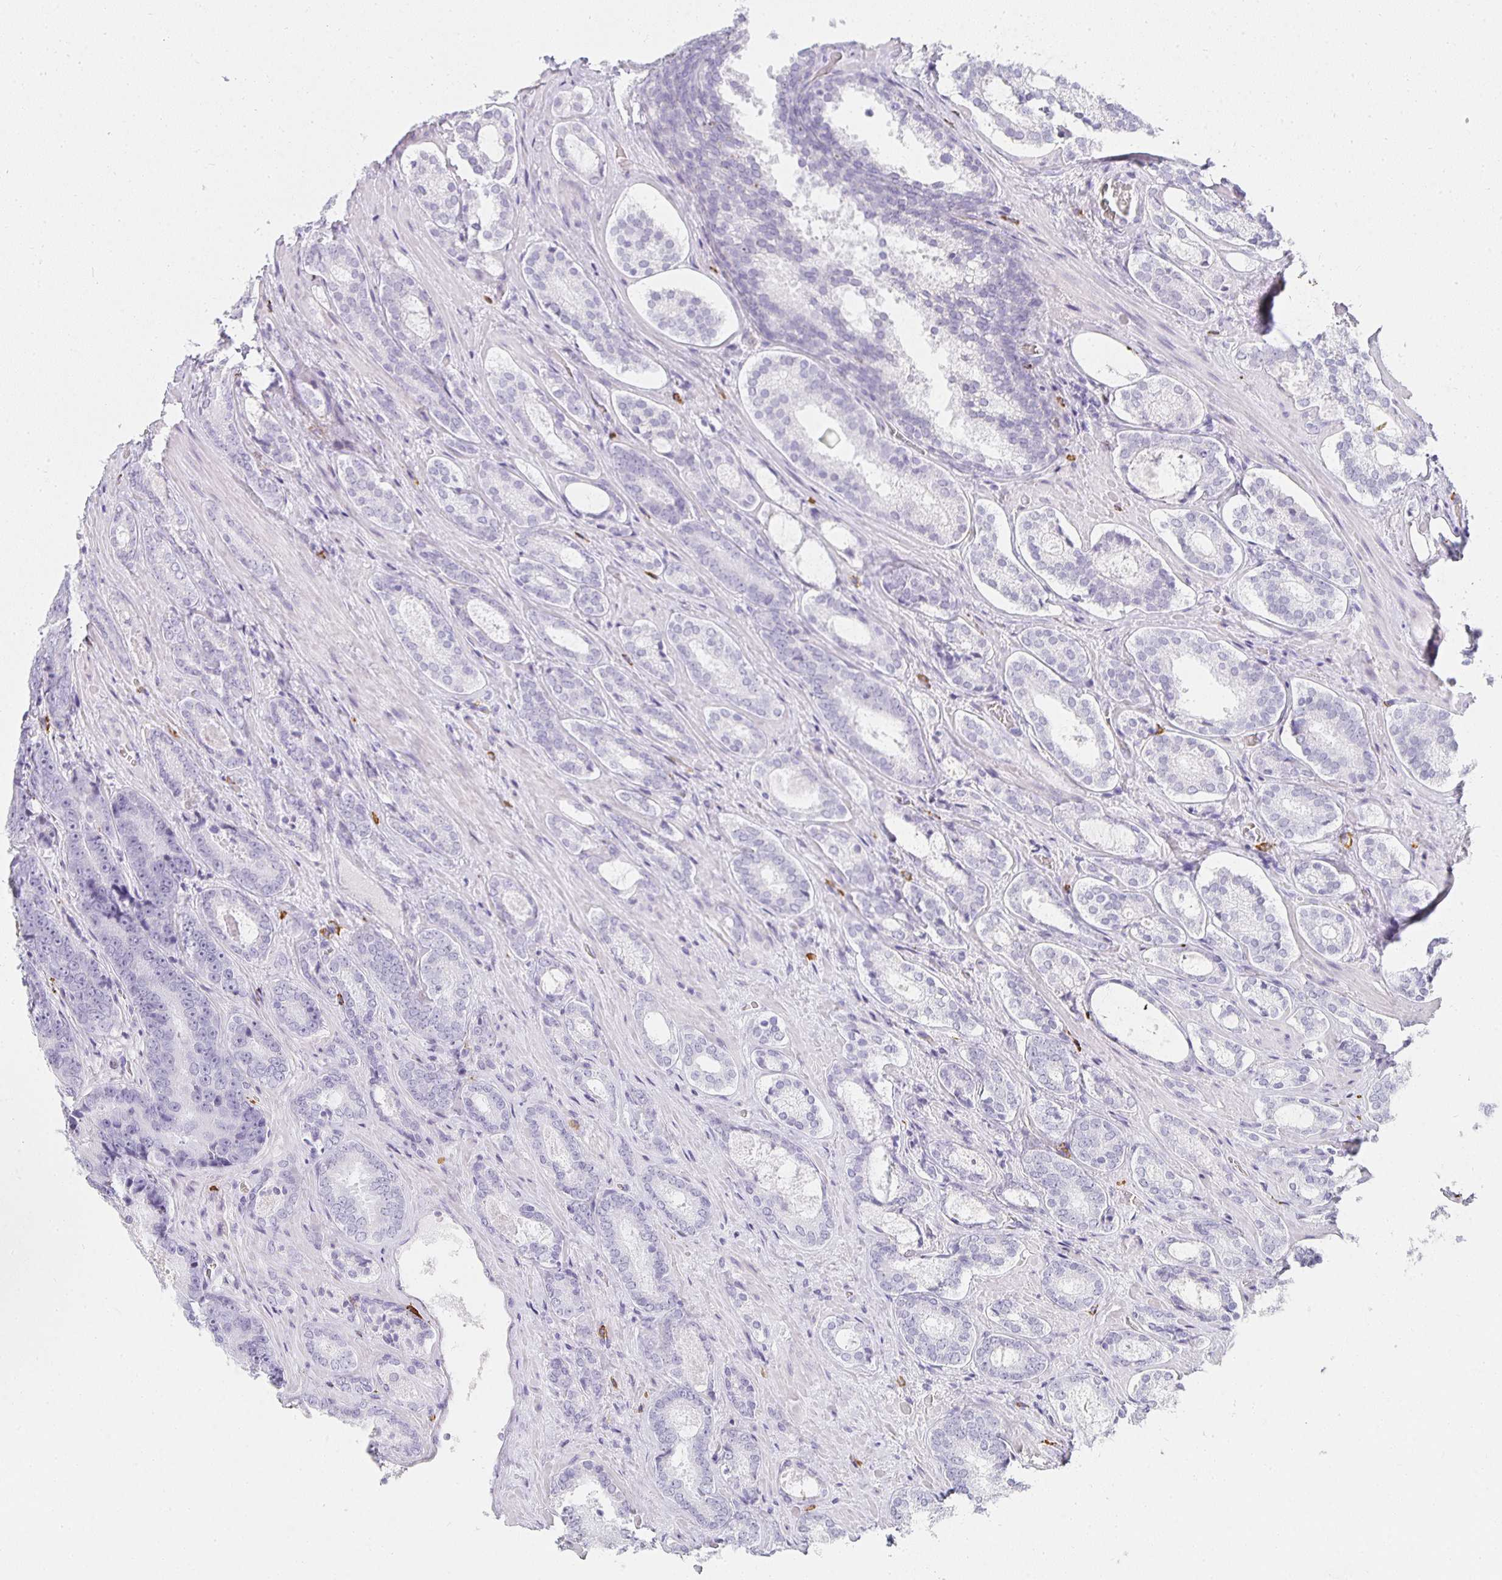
{"staining": {"intensity": "negative", "quantity": "none", "location": "none"}, "tissue": "prostate cancer", "cell_type": "Tumor cells", "image_type": "cancer", "snomed": [{"axis": "morphology", "description": "Adenocarcinoma, Low grade"}, {"axis": "topography", "description": "Prostate"}], "caption": "There is no significant staining in tumor cells of prostate cancer.", "gene": "TPSD1", "patient": {"sex": "male", "age": 62}}